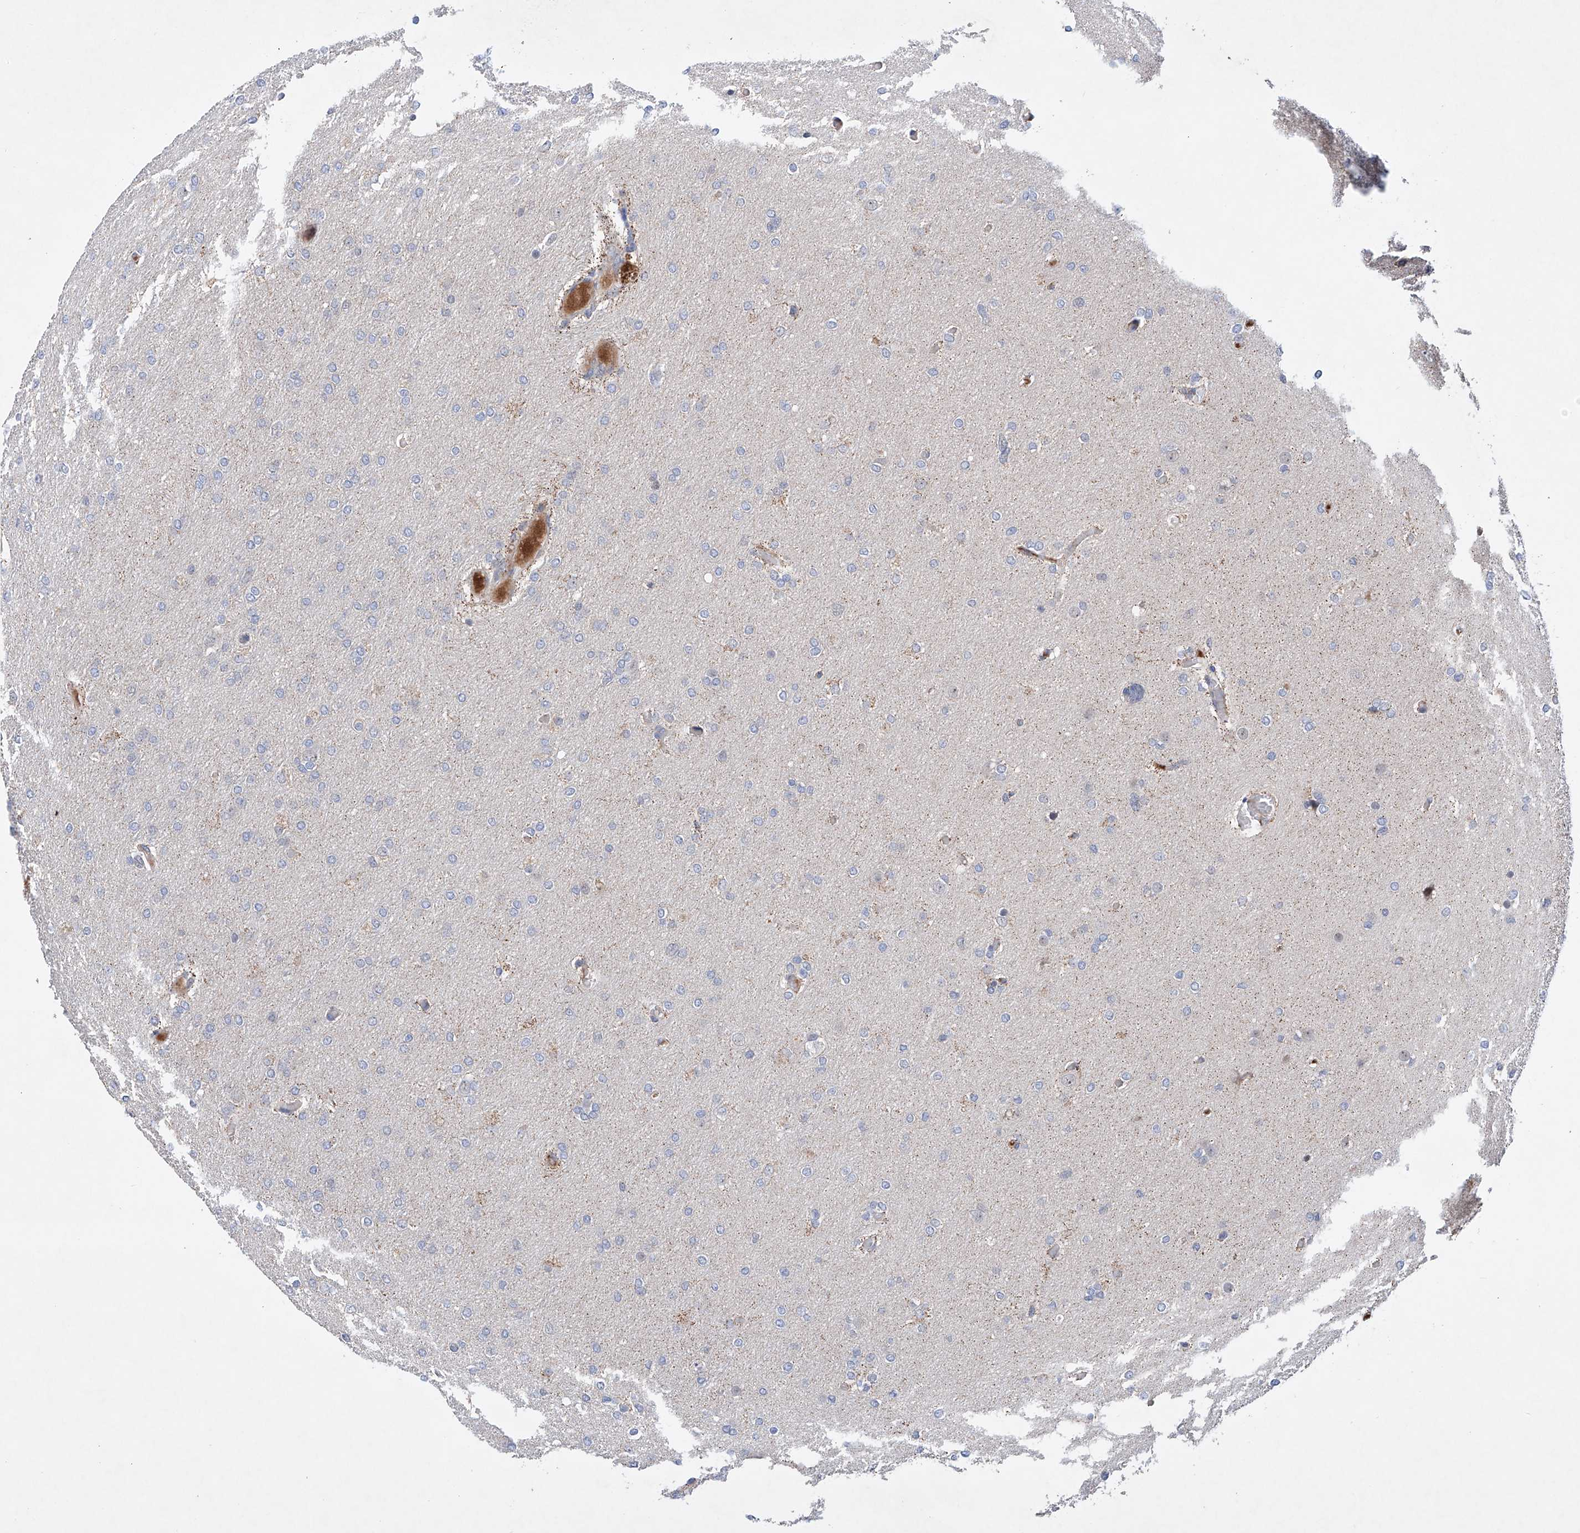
{"staining": {"intensity": "negative", "quantity": "none", "location": "none"}, "tissue": "glioma", "cell_type": "Tumor cells", "image_type": "cancer", "snomed": [{"axis": "morphology", "description": "Glioma, malignant, High grade"}, {"axis": "topography", "description": "Cerebral cortex"}], "caption": "Immunohistochemistry (IHC) histopathology image of human high-grade glioma (malignant) stained for a protein (brown), which reveals no expression in tumor cells.", "gene": "AFG1L", "patient": {"sex": "female", "age": 36}}